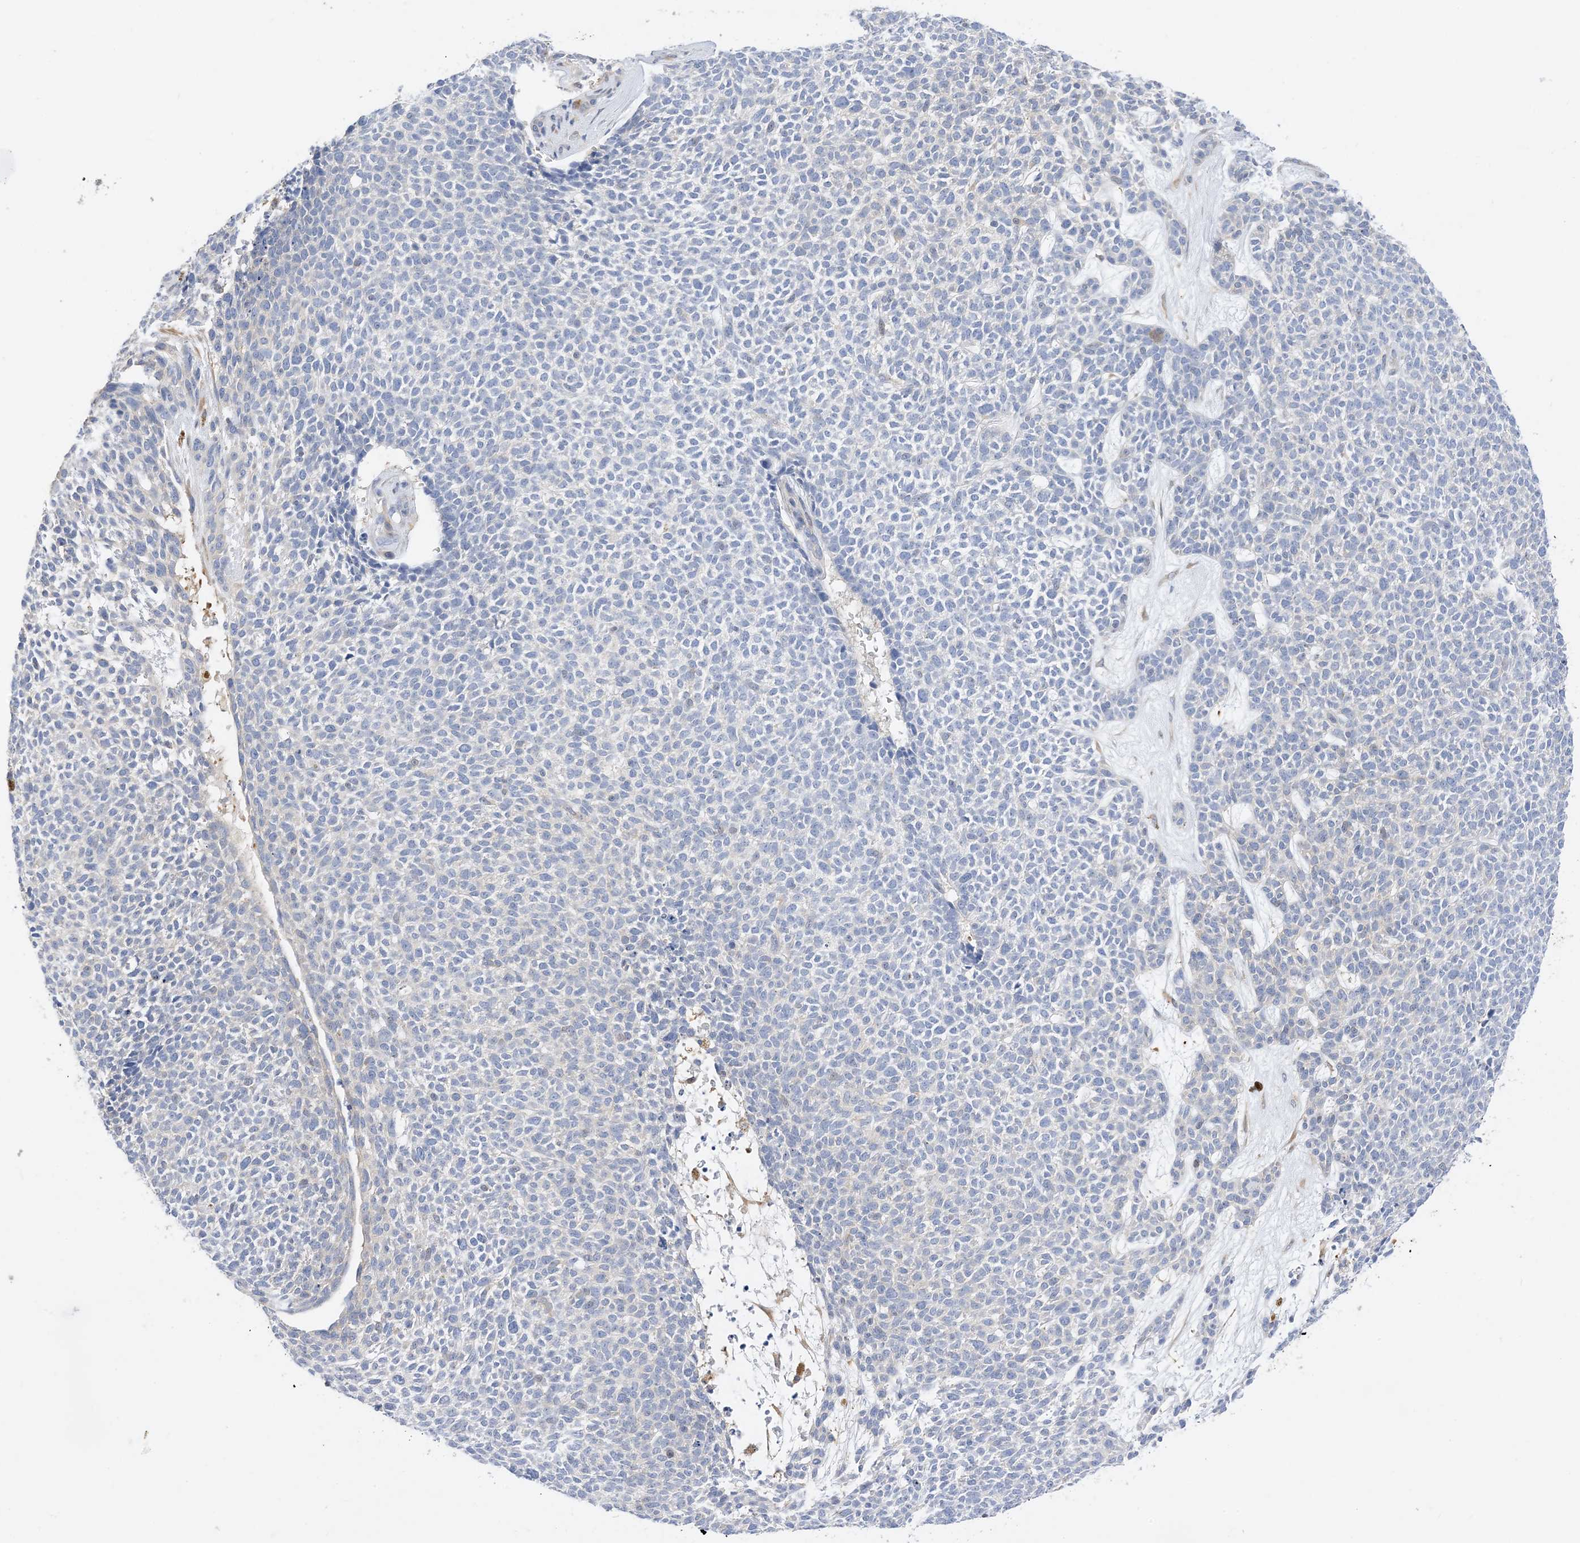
{"staining": {"intensity": "negative", "quantity": "none", "location": "none"}, "tissue": "skin cancer", "cell_type": "Tumor cells", "image_type": "cancer", "snomed": [{"axis": "morphology", "description": "Basal cell carcinoma"}, {"axis": "topography", "description": "Skin"}], "caption": "Immunohistochemical staining of human skin cancer (basal cell carcinoma) shows no significant expression in tumor cells.", "gene": "ARV1", "patient": {"sex": "female", "age": 84}}